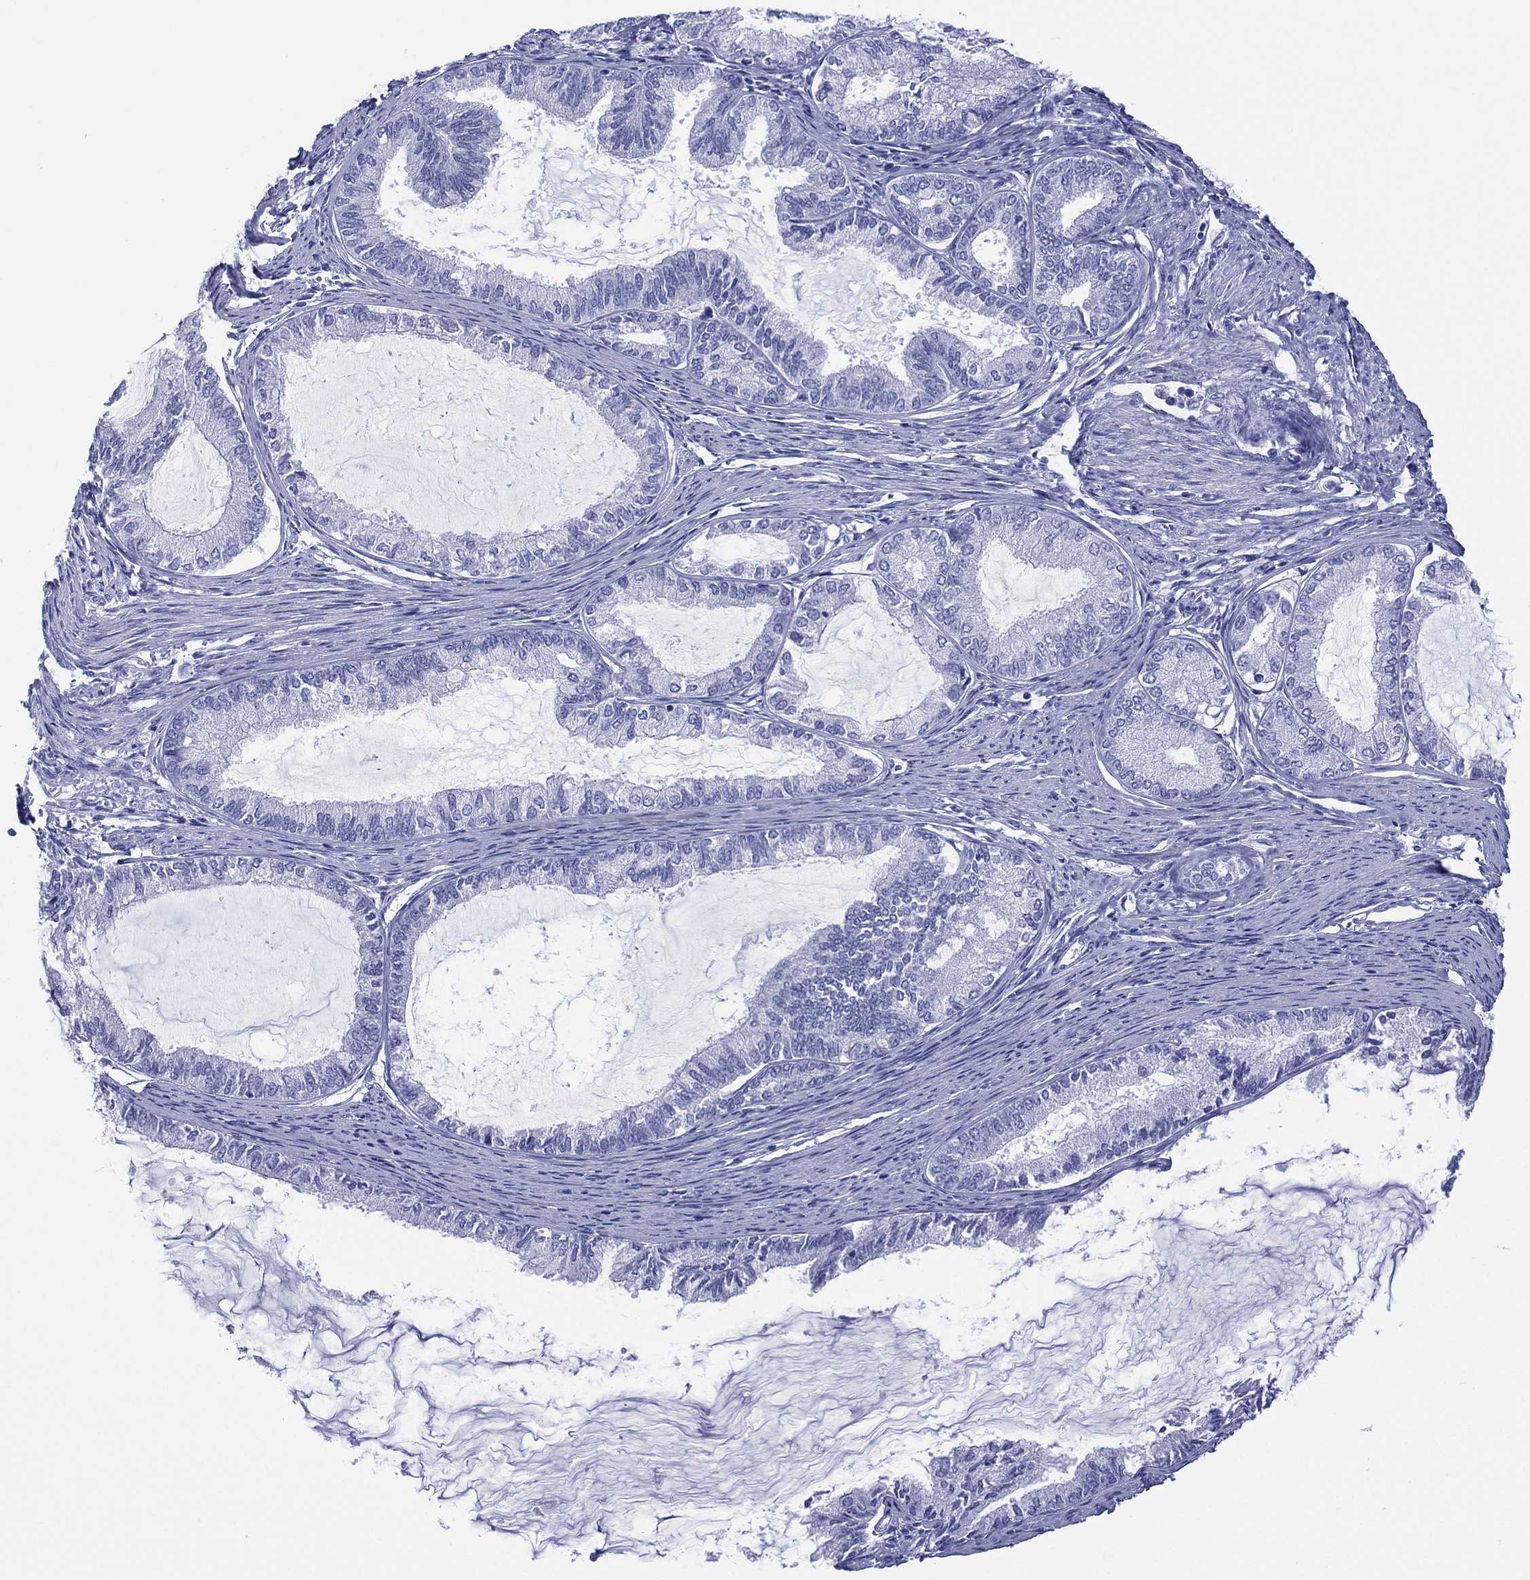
{"staining": {"intensity": "negative", "quantity": "none", "location": "none"}, "tissue": "endometrial cancer", "cell_type": "Tumor cells", "image_type": "cancer", "snomed": [{"axis": "morphology", "description": "Adenocarcinoma, NOS"}, {"axis": "topography", "description": "Endometrium"}], "caption": "Immunohistochemistry (IHC) image of neoplastic tissue: human endometrial cancer stained with DAB (3,3'-diaminobenzidine) demonstrates no significant protein expression in tumor cells. (IHC, brightfield microscopy, high magnification).", "gene": "DSG1", "patient": {"sex": "female", "age": 86}}